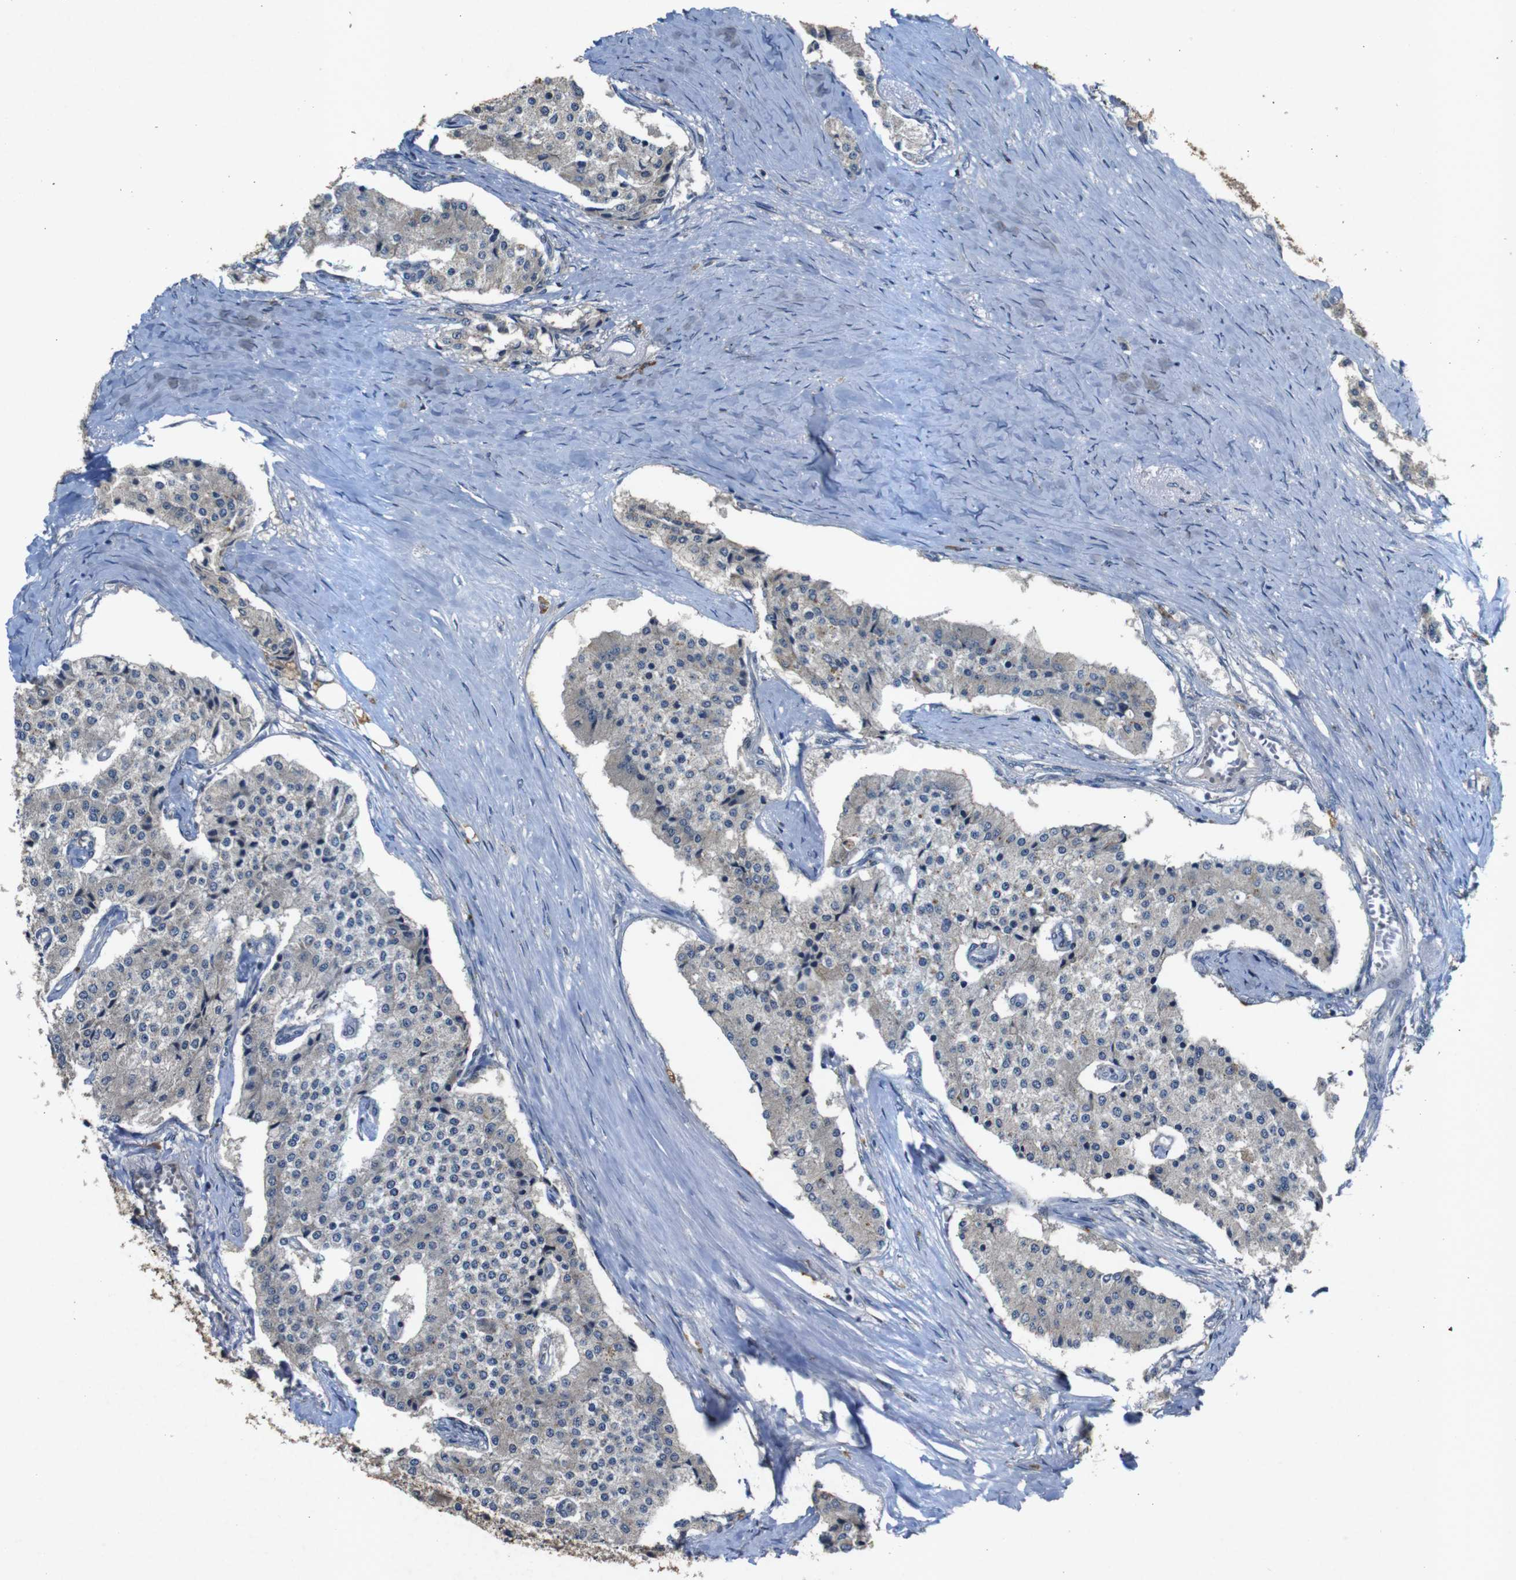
{"staining": {"intensity": "negative", "quantity": "none", "location": "none"}, "tissue": "carcinoid", "cell_type": "Tumor cells", "image_type": "cancer", "snomed": [{"axis": "morphology", "description": "Carcinoid, malignant, NOS"}, {"axis": "topography", "description": "Colon"}], "caption": "The image displays no staining of tumor cells in carcinoid.", "gene": "MAGI2", "patient": {"sex": "female", "age": 52}}